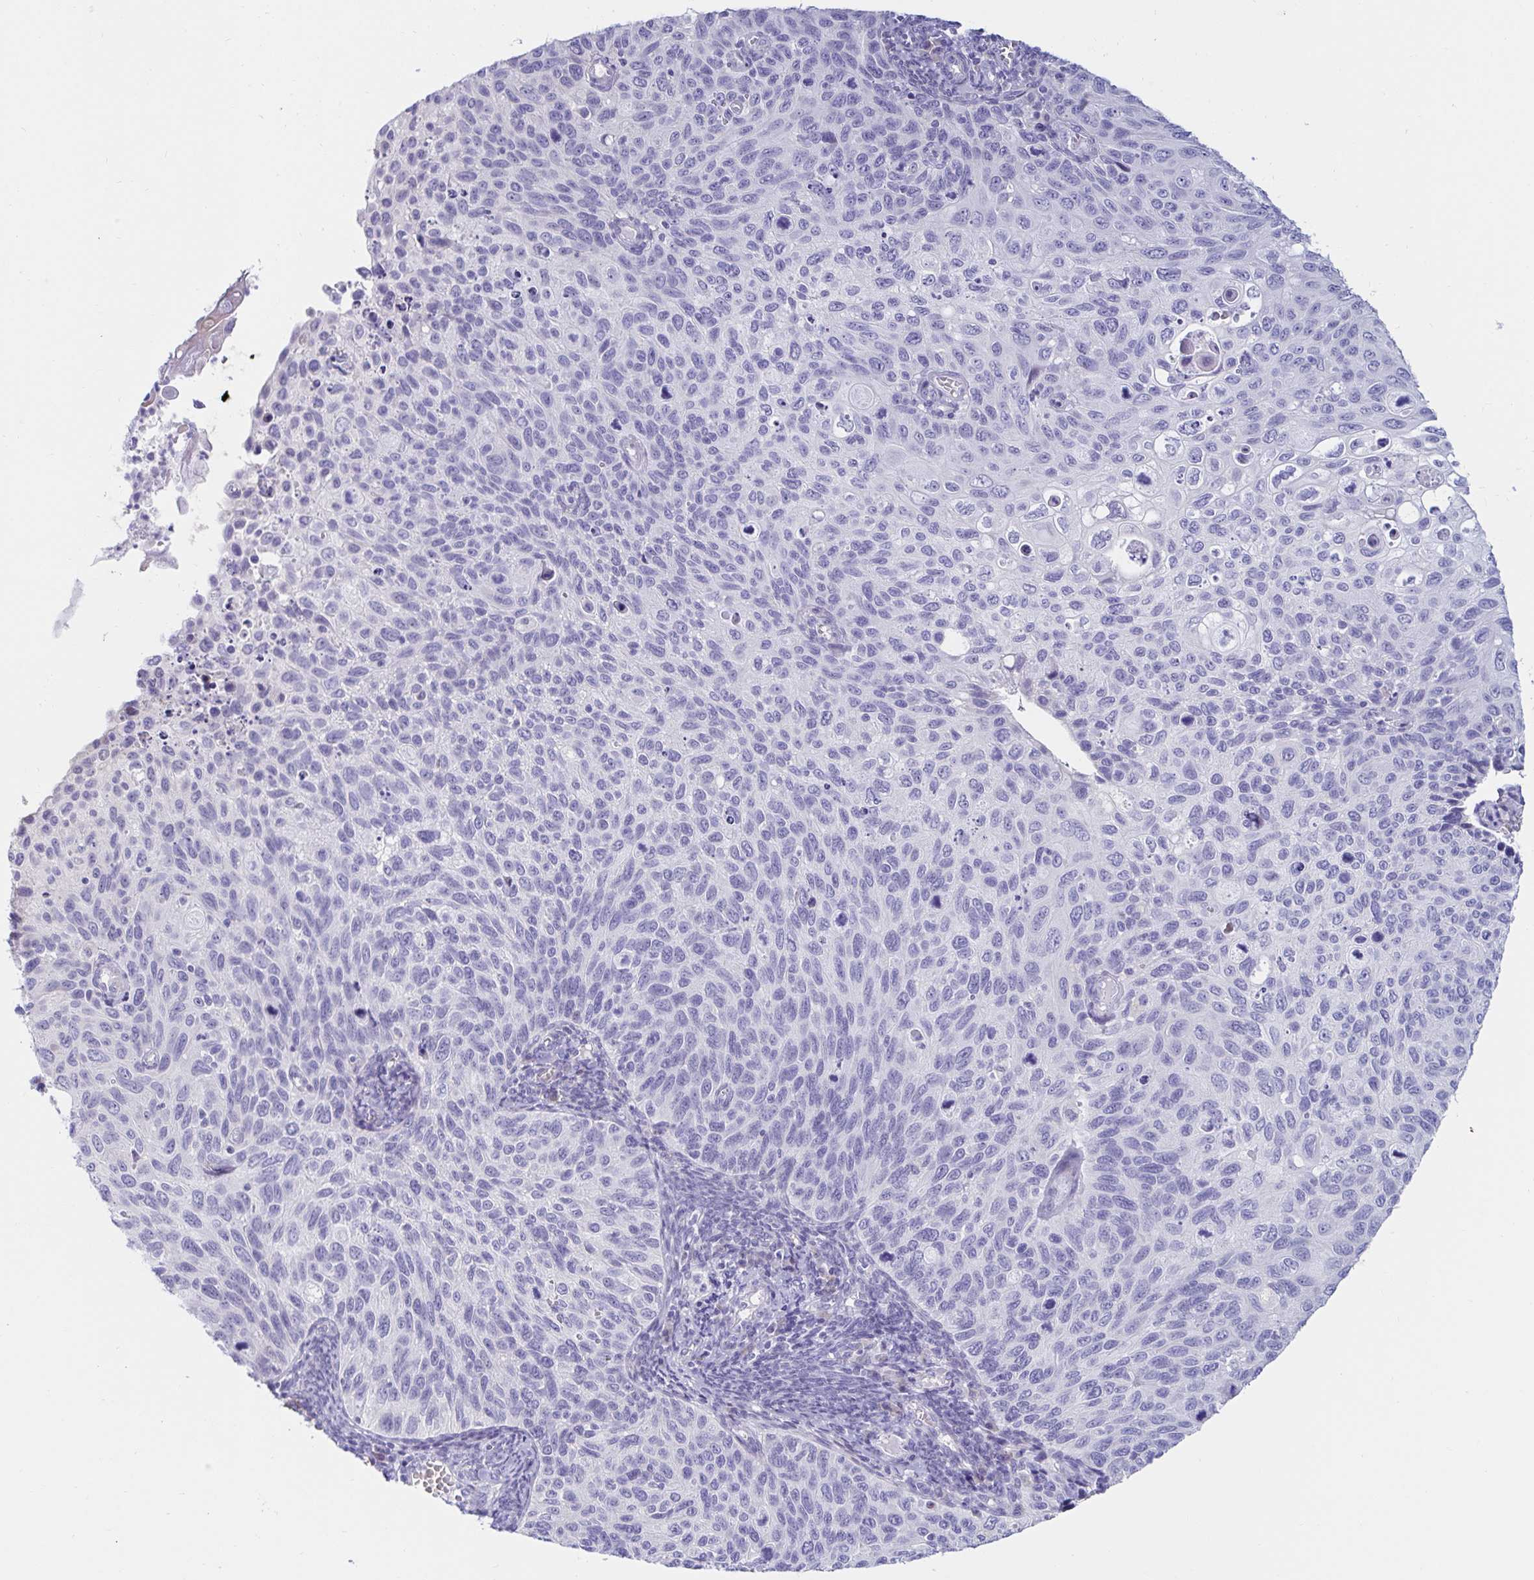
{"staining": {"intensity": "negative", "quantity": "none", "location": "none"}, "tissue": "cervical cancer", "cell_type": "Tumor cells", "image_type": "cancer", "snomed": [{"axis": "morphology", "description": "Squamous cell carcinoma, NOS"}, {"axis": "topography", "description": "Cervix"}], "caption": "A photomicrograph of cervical squamous cell carcinoma stained for a protein demonstrates no brown staining in tumor cells.", "gene": "C4orf17", "patient": {"sex": "female", "age": 70}}